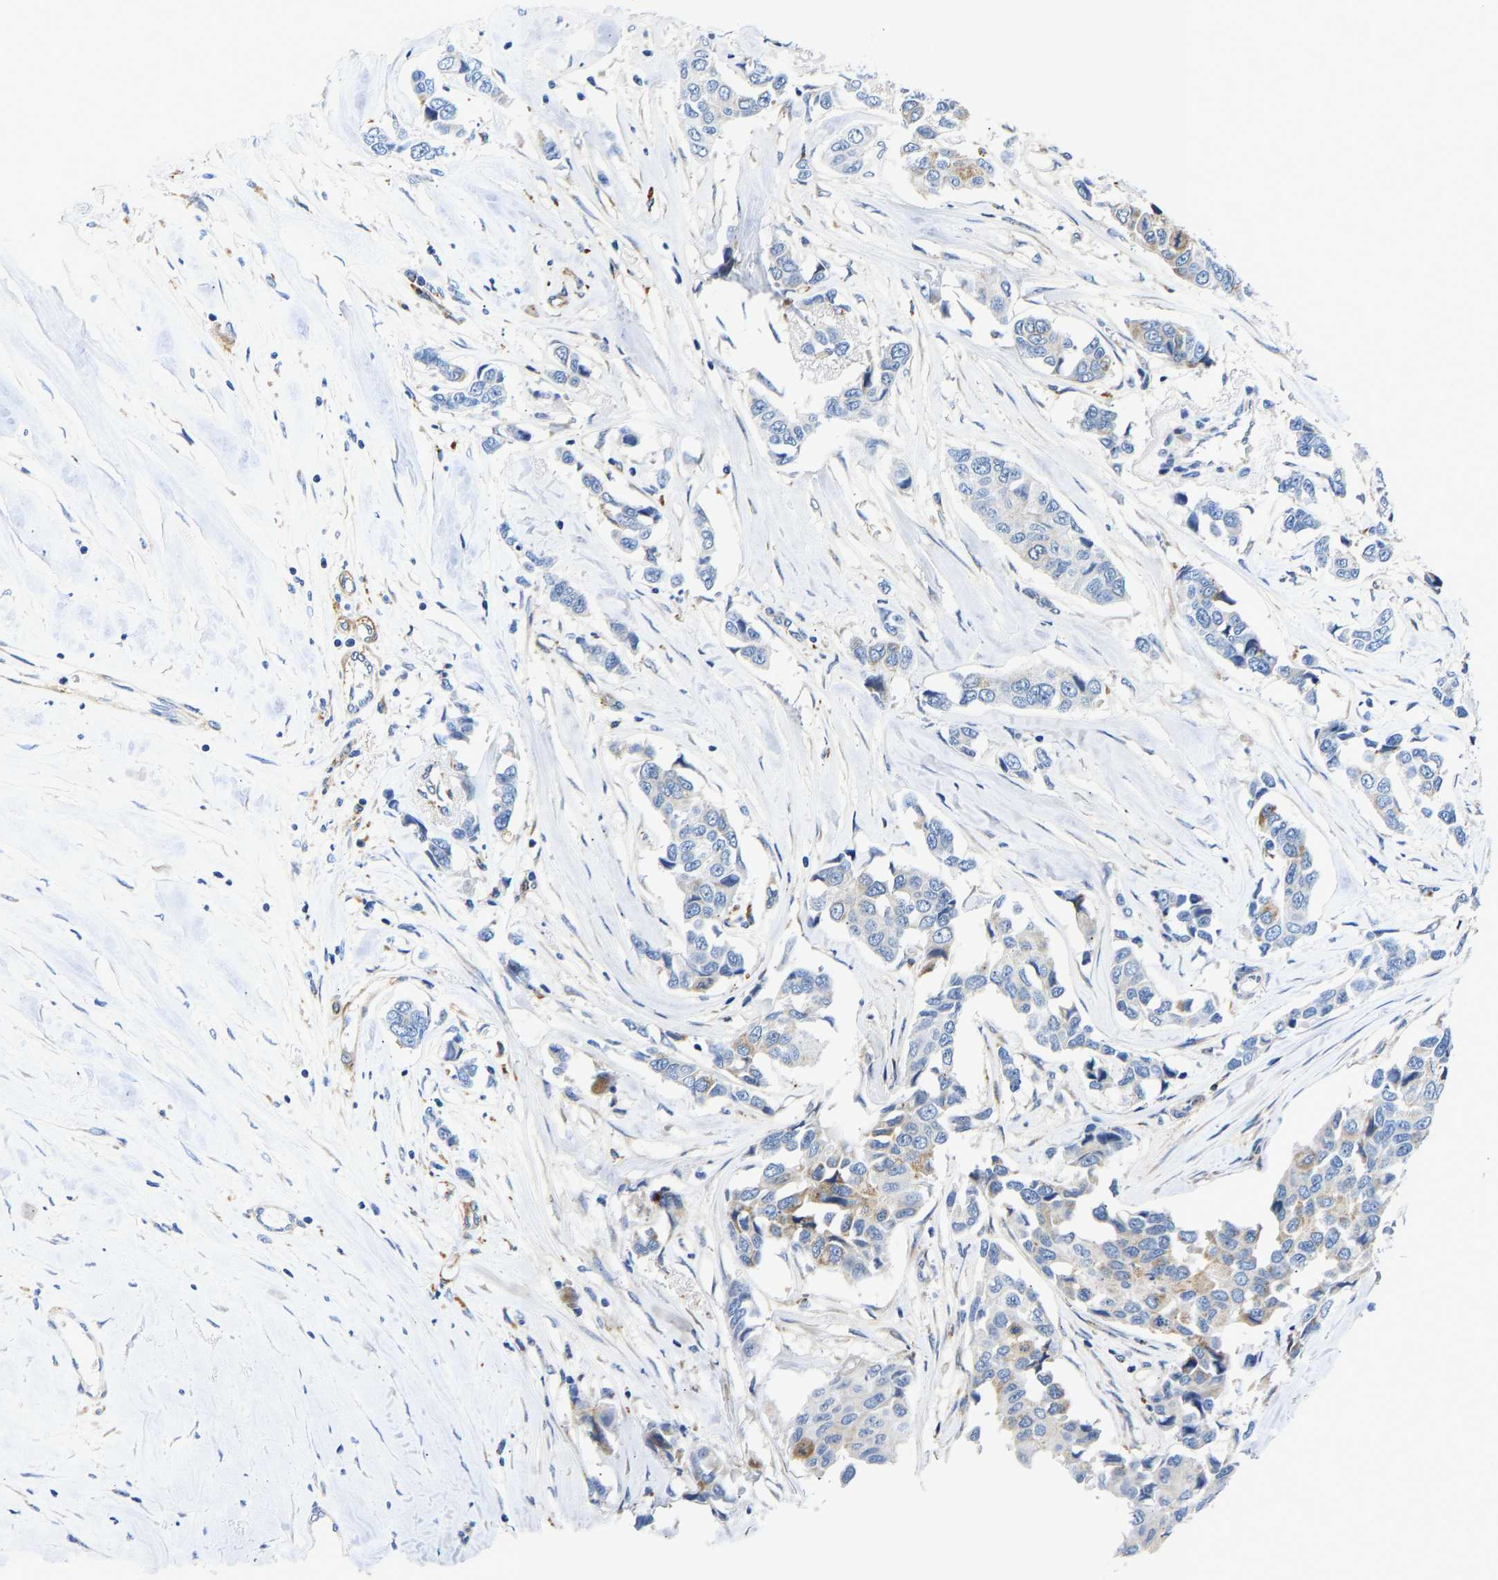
{"staining": {"intensity": "moderate", "quantity": "<25%", "location": "cytoplasmic/membranous"}, "tissue": "breast cancer", "cell_type": "Tumor cells", "image_type": "cancer", "snomed": [{"axis": "morphology", "description": "Duct carcinoma"}, {"axis": "topography", "description": "Breast"}], "caption": "Brown immunohistochemical staining in human breast invasive ductal carcinoma exhibits moderate cytoplasmic/membranous staining in approximately <25% of tumor cells.", "gene": "RESF1", "patient": {"sex": "female", "age": 80}}